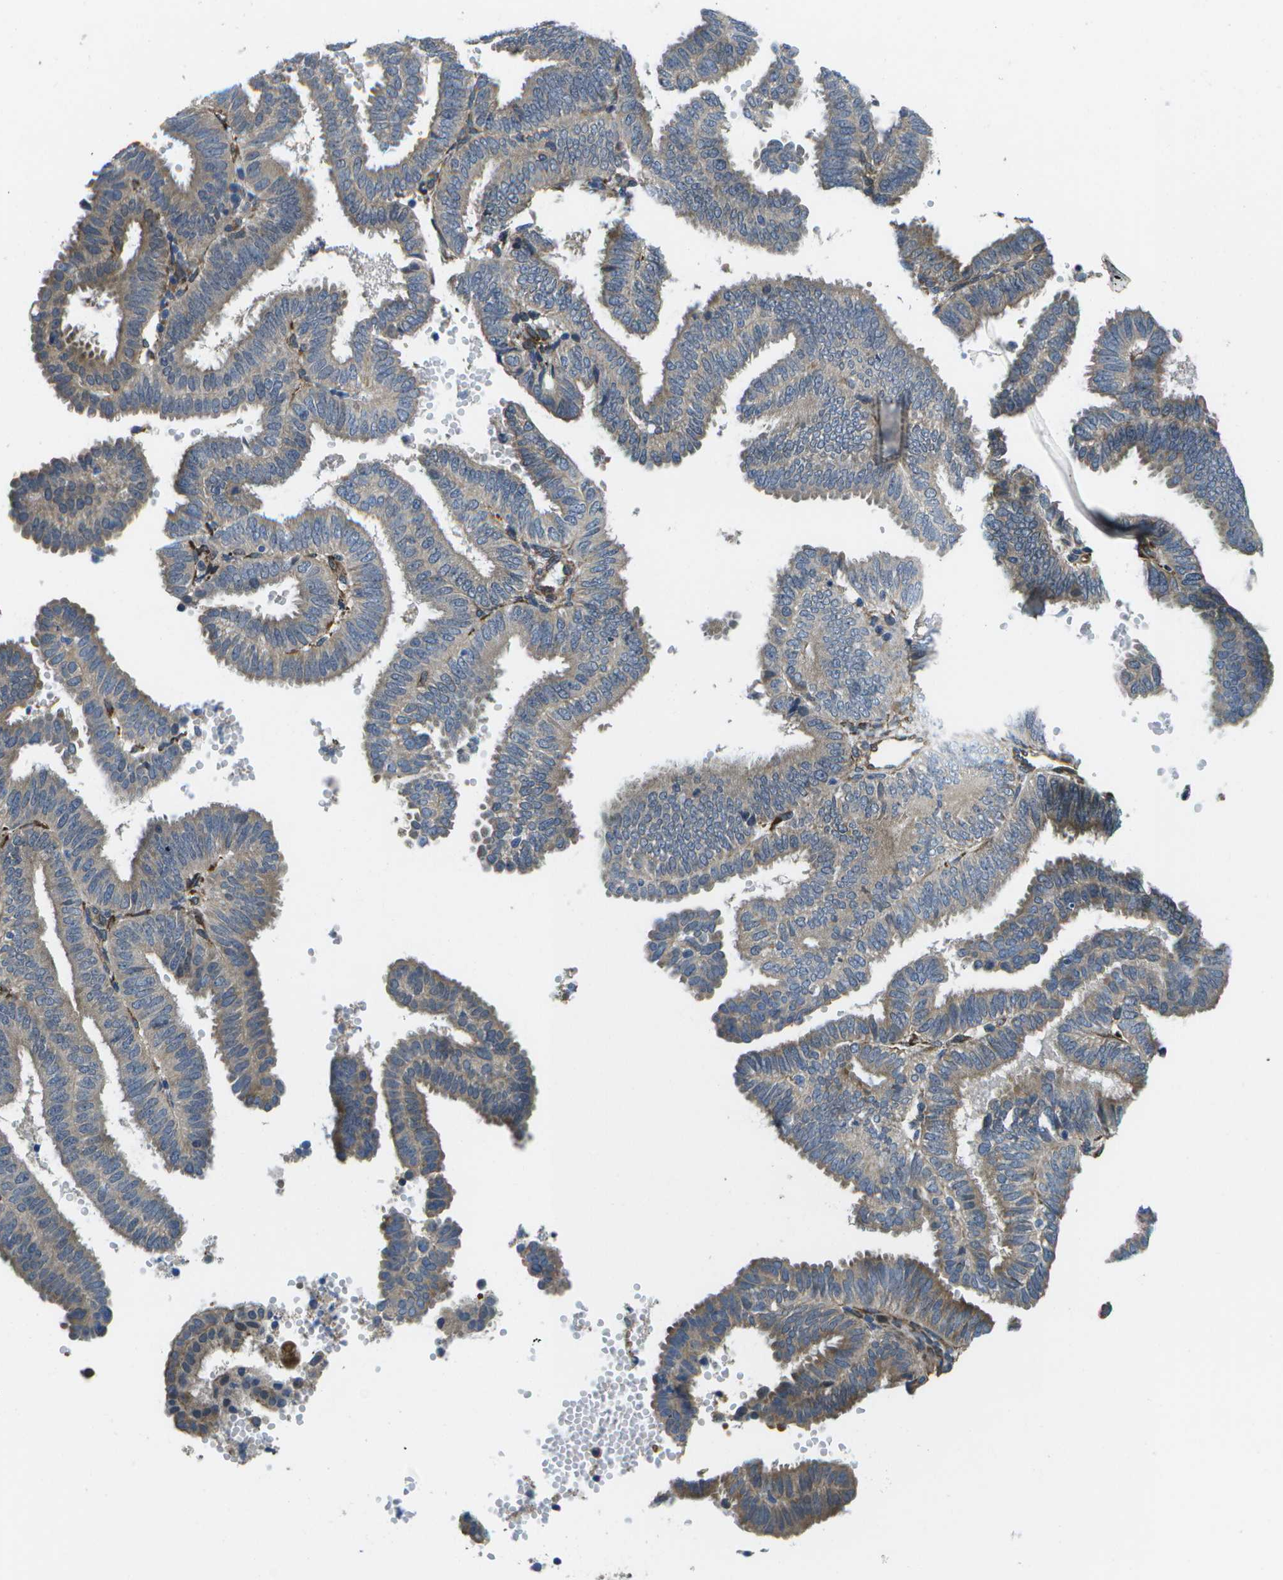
{"staining": {"intensity": "weak", "quantity": "<25%", "location": "cytoplasmic/membranous"}, "tissue": "endometrial cancer", "cell_type": "Tumor cells", "image_type": "cancer", "snomed": [{"axis": "morphology", "description": "Adenocarcinoma, NOS"}, {"axis": "topography", "description": "Endometrium"}], "caption": "This is an immunohistochemistry image of endometrial adenocarcinoma. There is no expression in tumor cells.", "gene": "P3H1", "patient": {"sex": "female", "age": 58}}